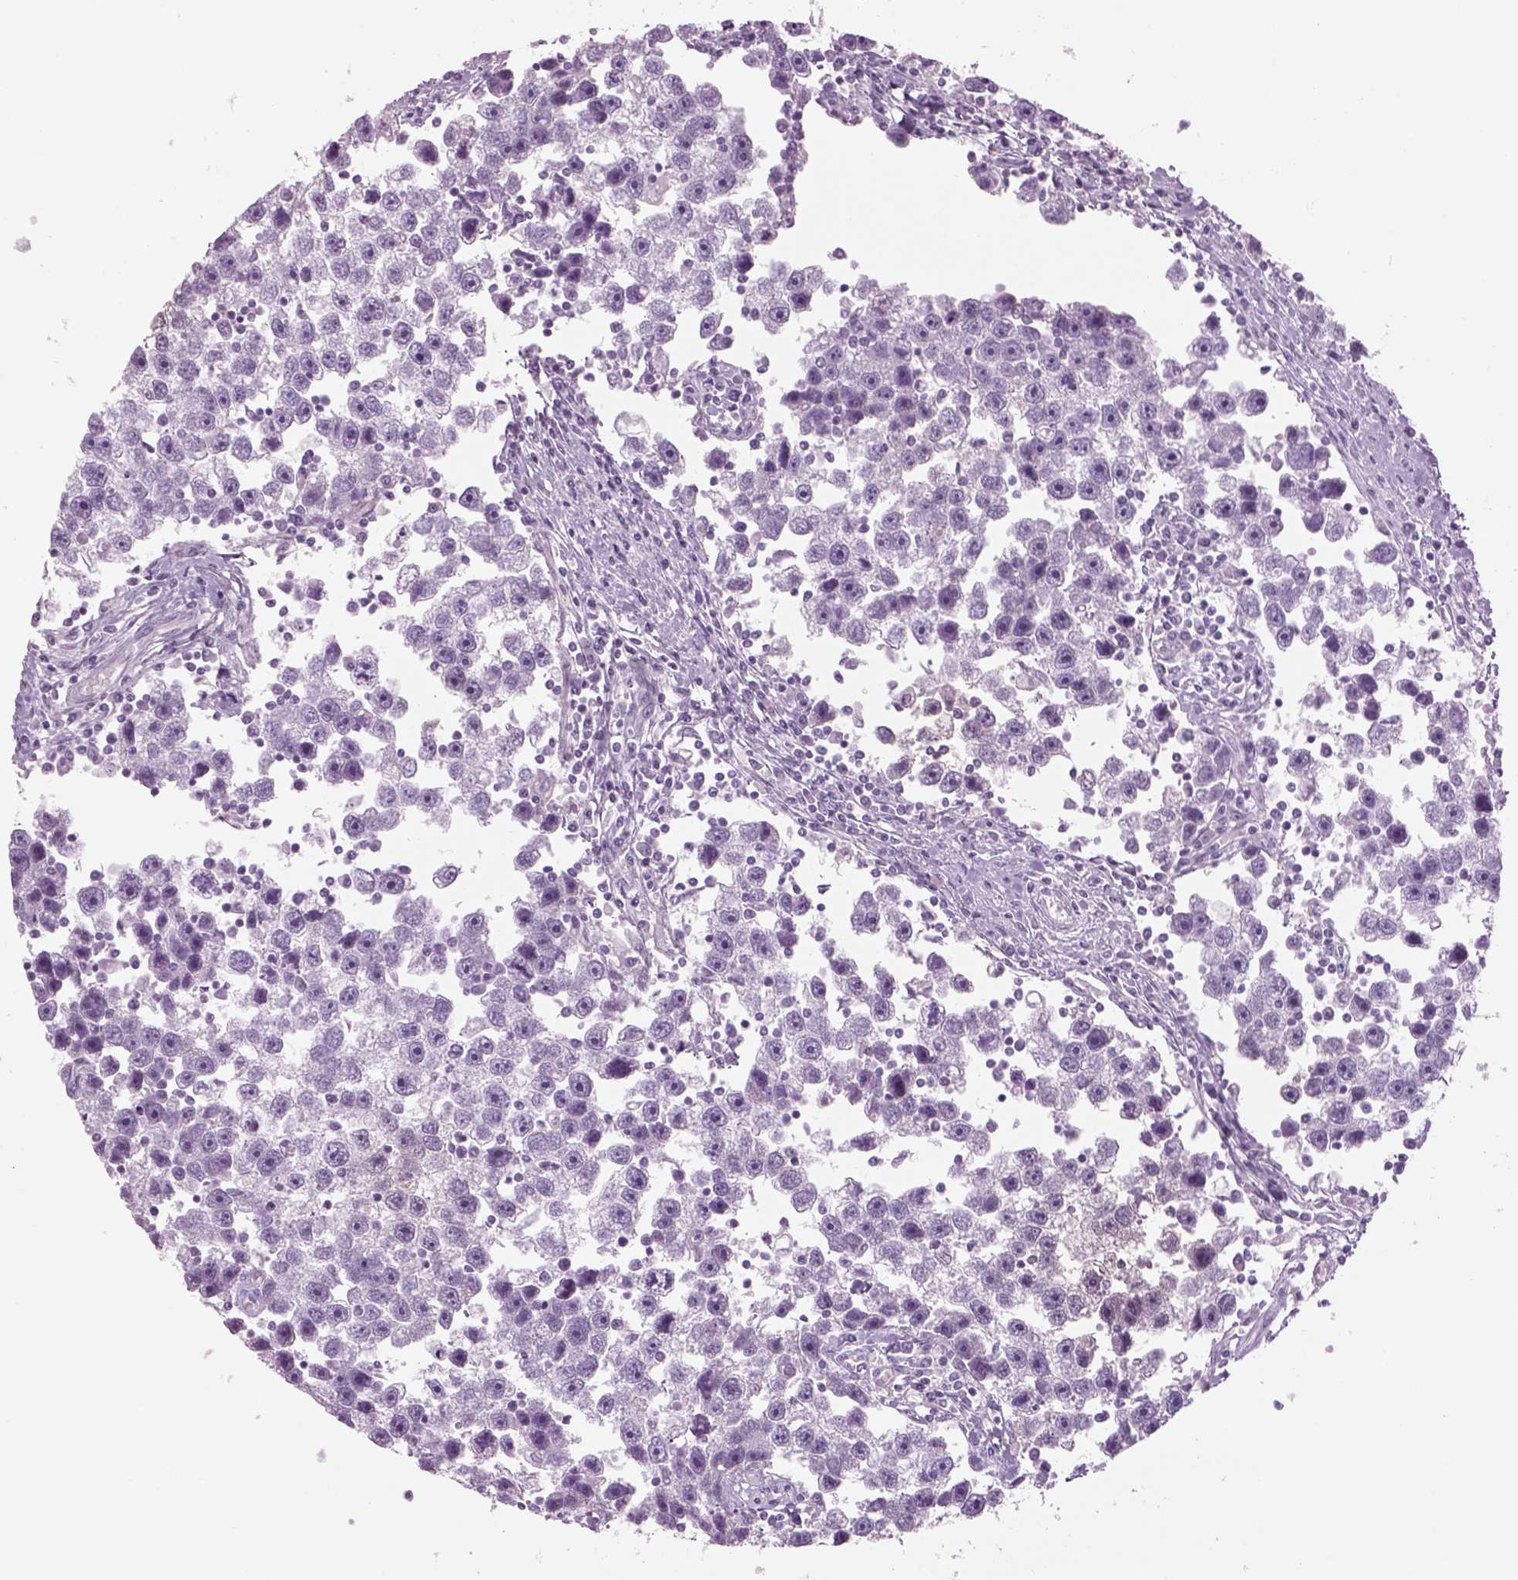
{"staining": {"intensity": "negative", "quantity": "none", "location": "none"}, "tissue": "testis cancer", "cell_type": "Tumor cells", "image_type": "cancer", "snomed": [{"axis": "morphology", "description": "Seminoma, NOS"}, {"axis": "topography", "description": "Testis"}], "caption": "Immunohistochemistry of testis cancer (seminoma) demonstrates no positivity in tumor cells.", "gene": "GAS2L2", "patient": {"sex": "male", "age": 30}}